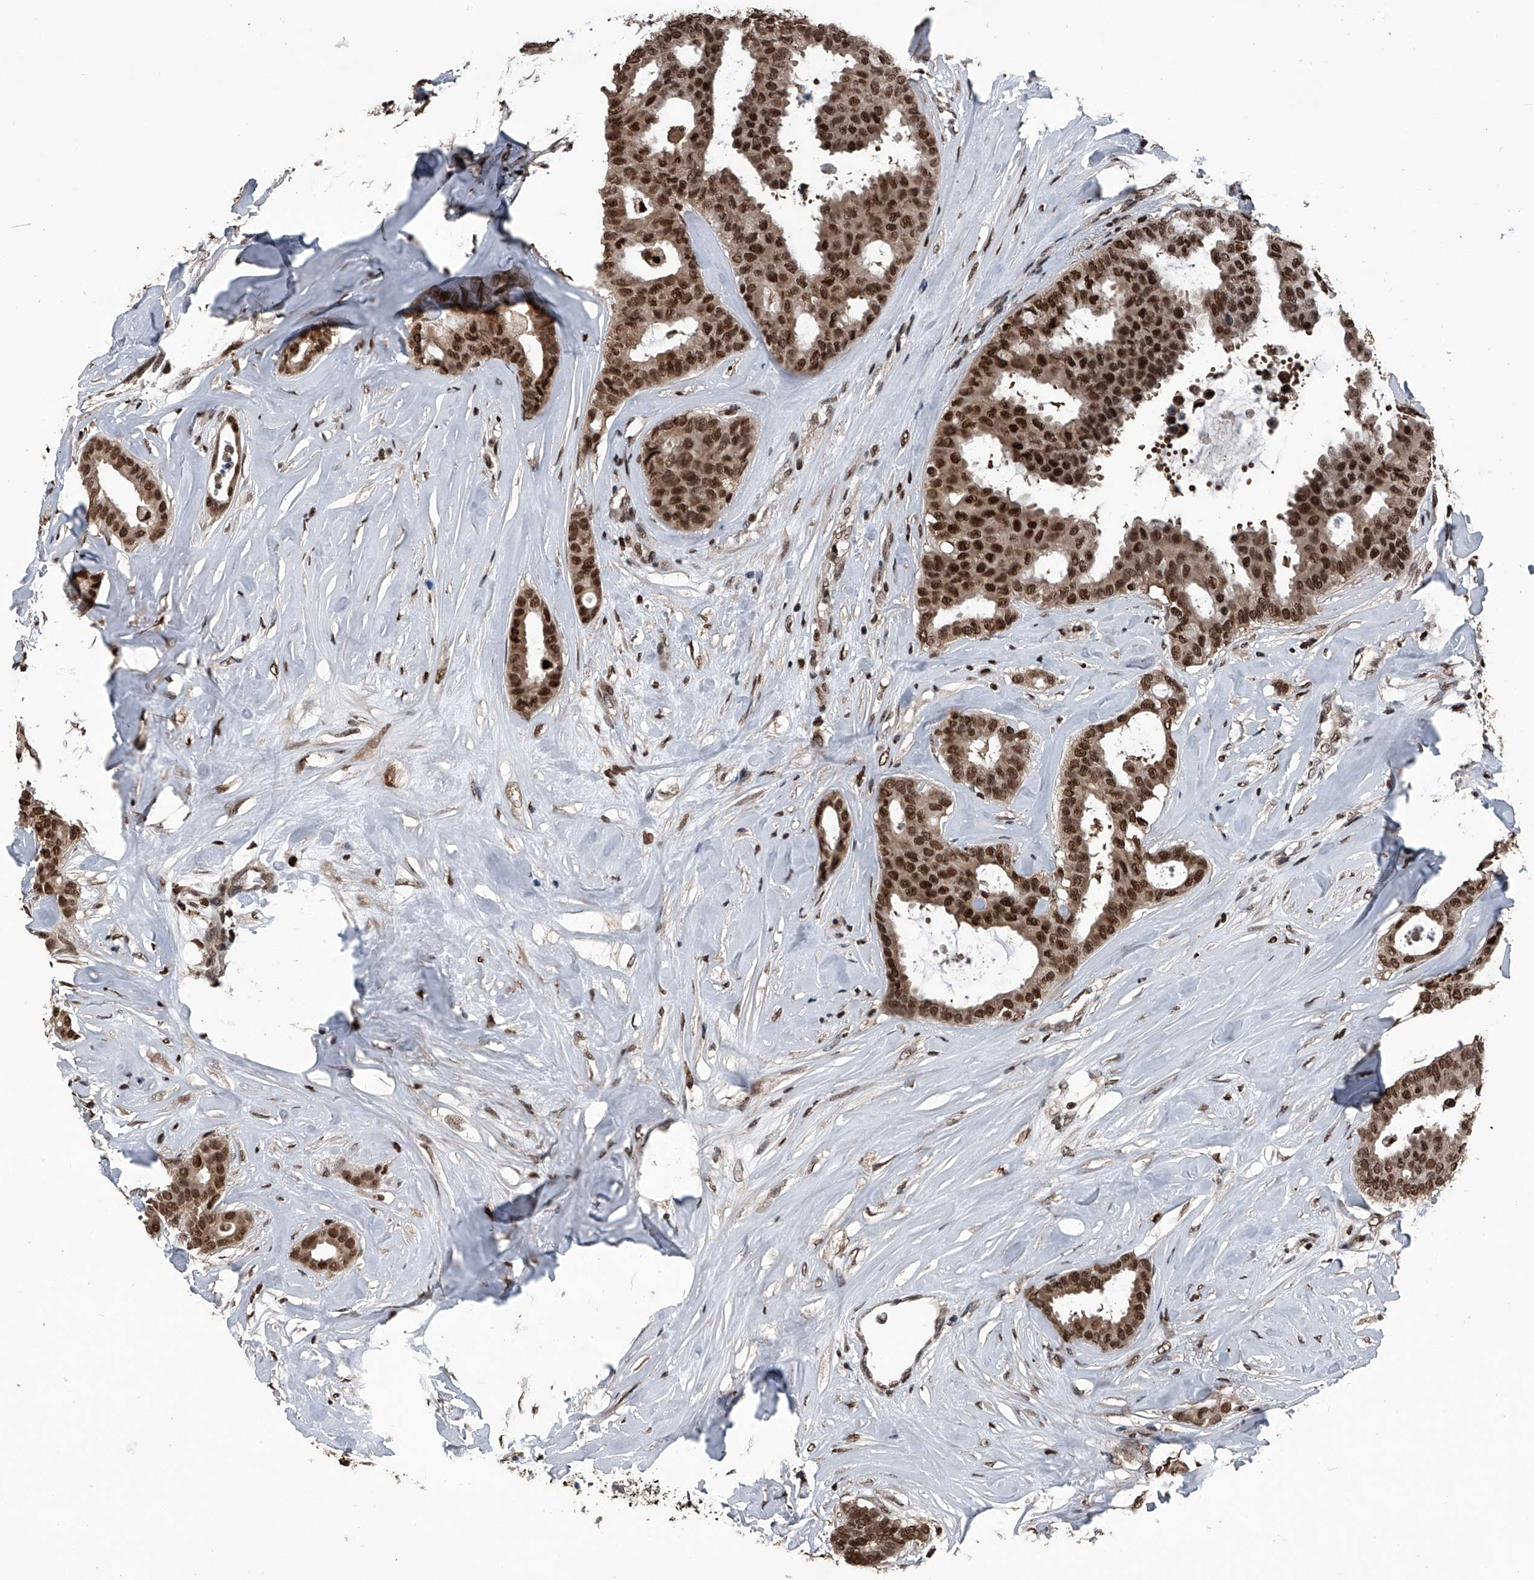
{"staining": {"intensity": "strong", "quantity": ">75%", "location": "nuclear"}, "tissue": "breast cancer", "cell_type": "Tumor cells", "image_type": "cancer", "snomed": [{"axis": "morphology", "description": "Duct carcinoma"}, {"axis": "topography", "description": "Breast"}], "caption": "The micrograph demonstrates staining of intraductal carcinoma (breast), revealing strong nuclear protein expression (brown color) within tumor cells. (Brightfield microscopy of DAB IHC at high magnification).", "gene": "FKBP5", "patient": {"sex": "female", "age": 75}}